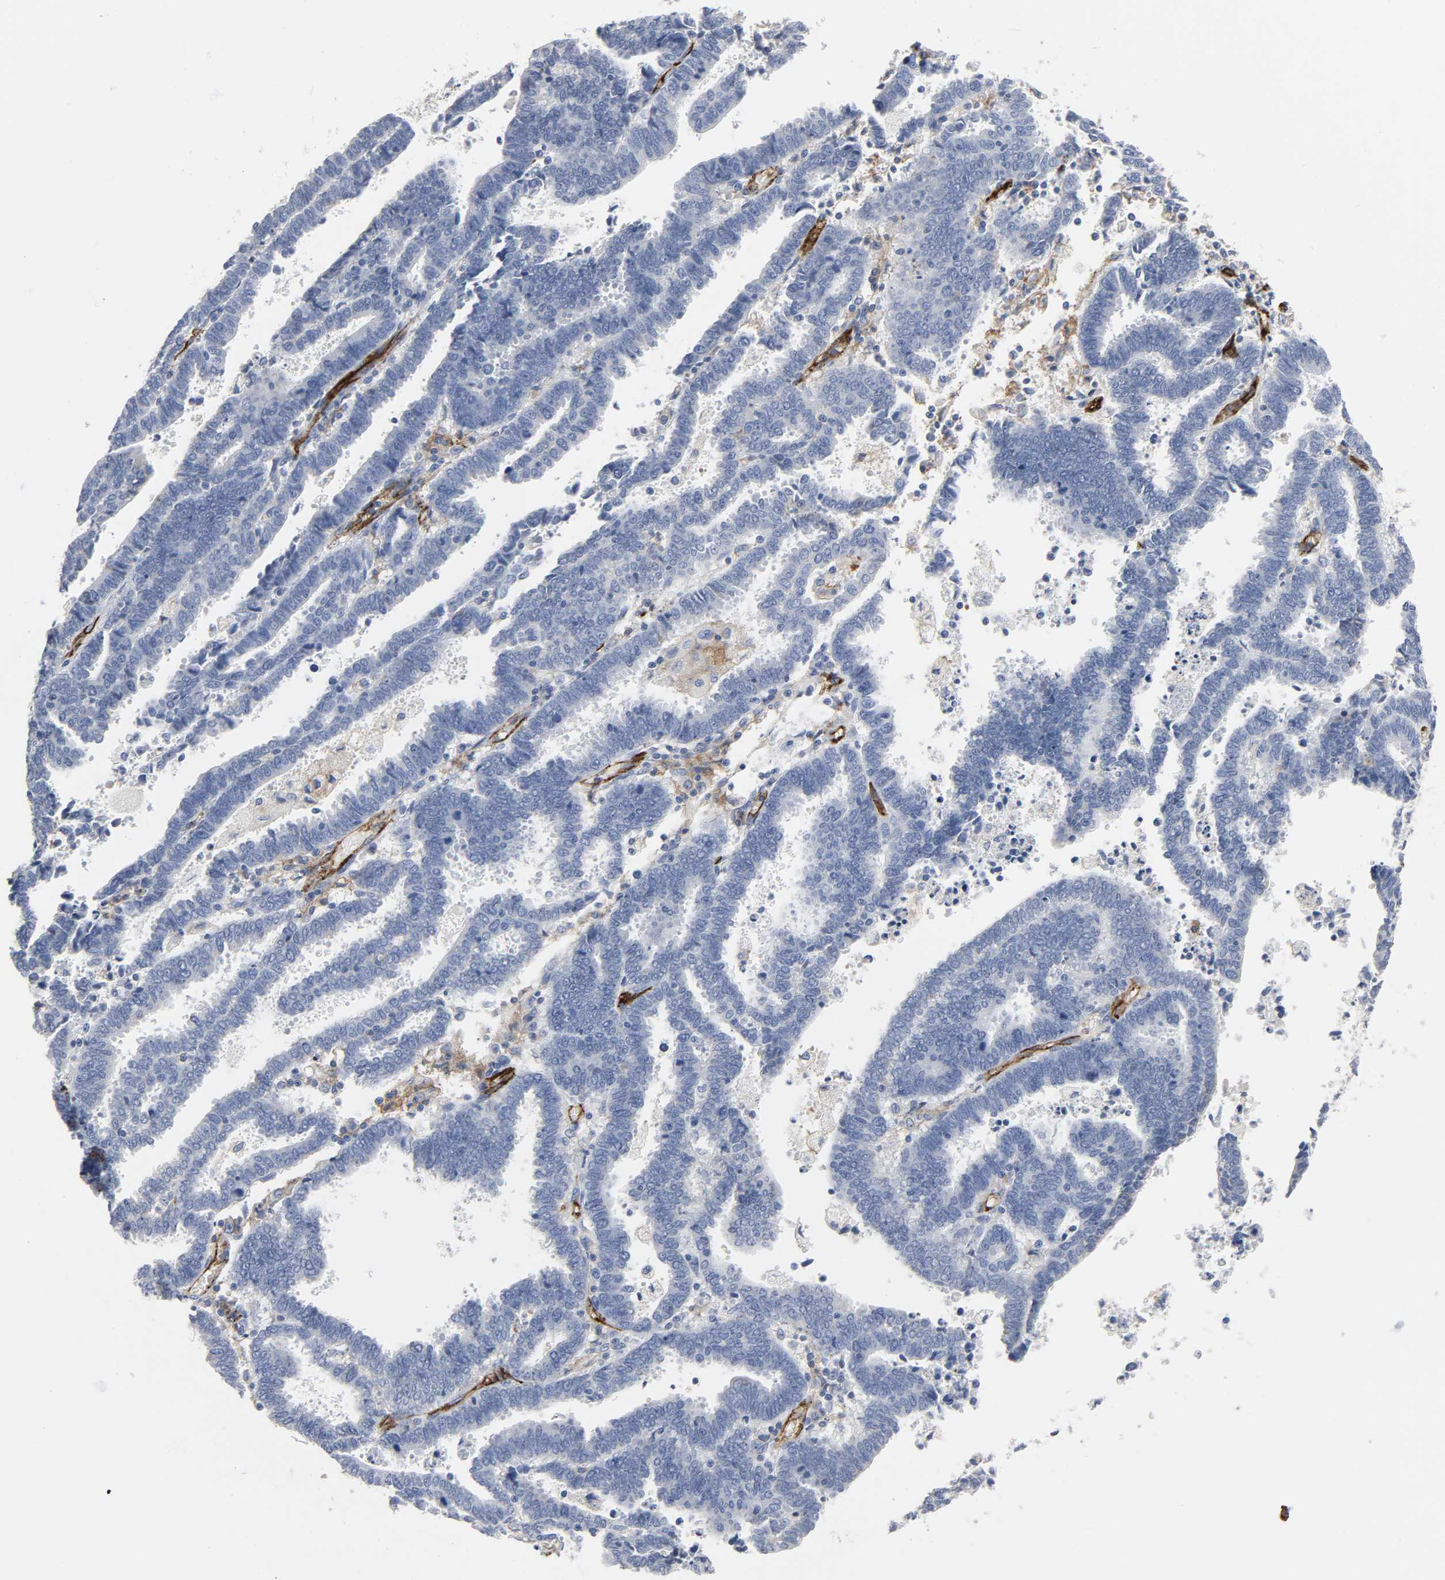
{"staining": {"intensity": "negative", "quantity": "none", "location": "none"}, "tissue": "endometrial cancer", "cell_type": "Tumor cells", "image_type": "cancer", "snomed": [{"axis": "morphology", "description": "Adenocarcinoma, NOS"}, {"axis": "topography", "description": "Uterus"}], "caption": "An immunohistochemistry (IHC) image of adenocarcinoma (endometrial) is shown. There is no staining in tumor cells of adenocarcinoma (endometrial). (DAB immunohistochemistry visualized using brightfield microscopy, high magnification).", "gene": "PECAM1", "patient": {"sex": "female", "age": 83}}